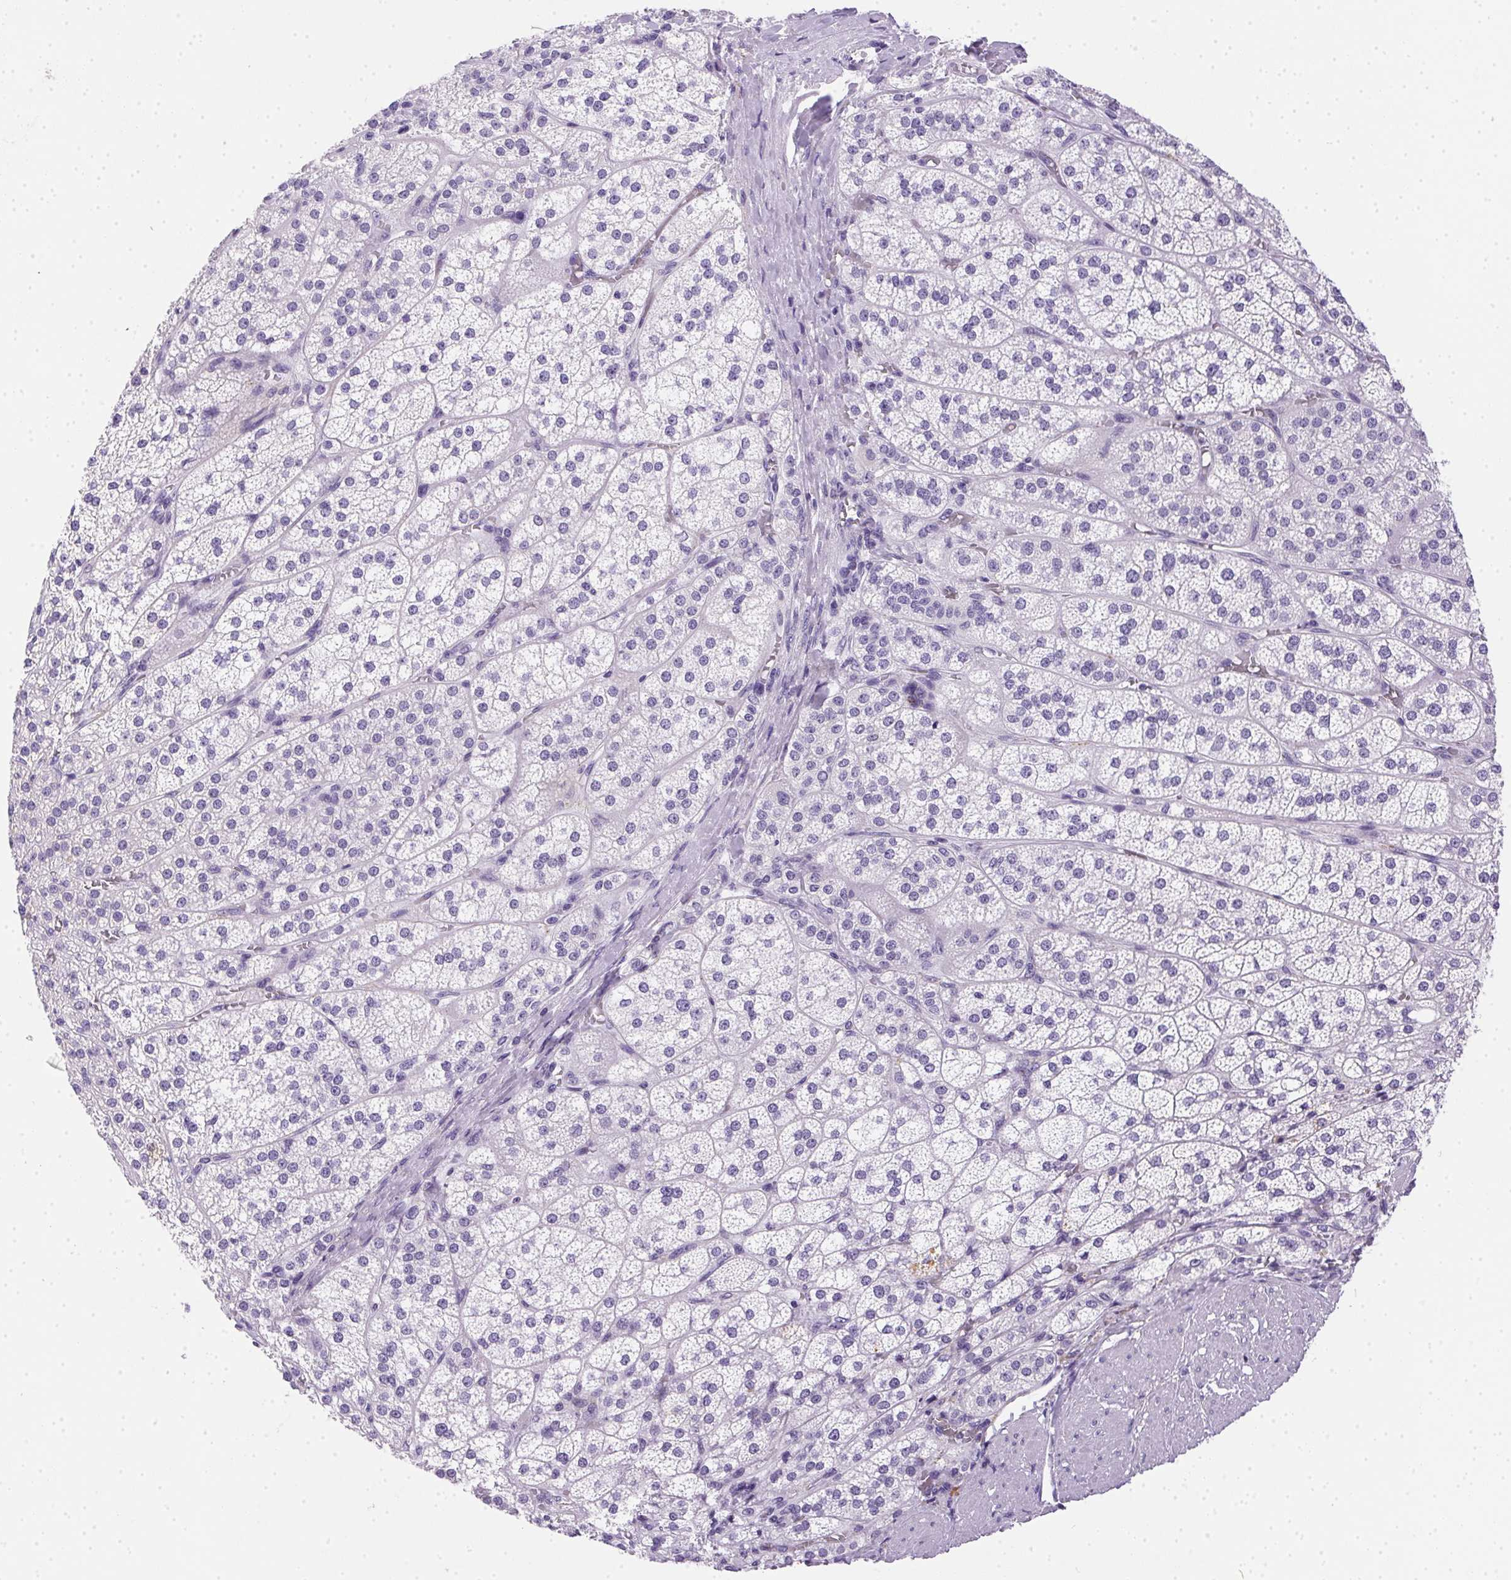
{"staining": {"intensity": "negative", "quantity": "none", "location": "none"}, "tissue": "adrenal gland", "cell_type": "Glandular cells", "image_type": "normal", "snomed": [{"axis": "morphology", "description": "Normal tissue, NOS"}, {"axis": "topography", "description": "Adrenal gland"}], "caption": "Benign adrenal gland was stained to show a protein in brown. There is no significant expression in glandular cells. (DAB IHC with hematoxylin counter stain).", "gene": "SSTR4", "patient": {"sex": "female", "age": 60}}